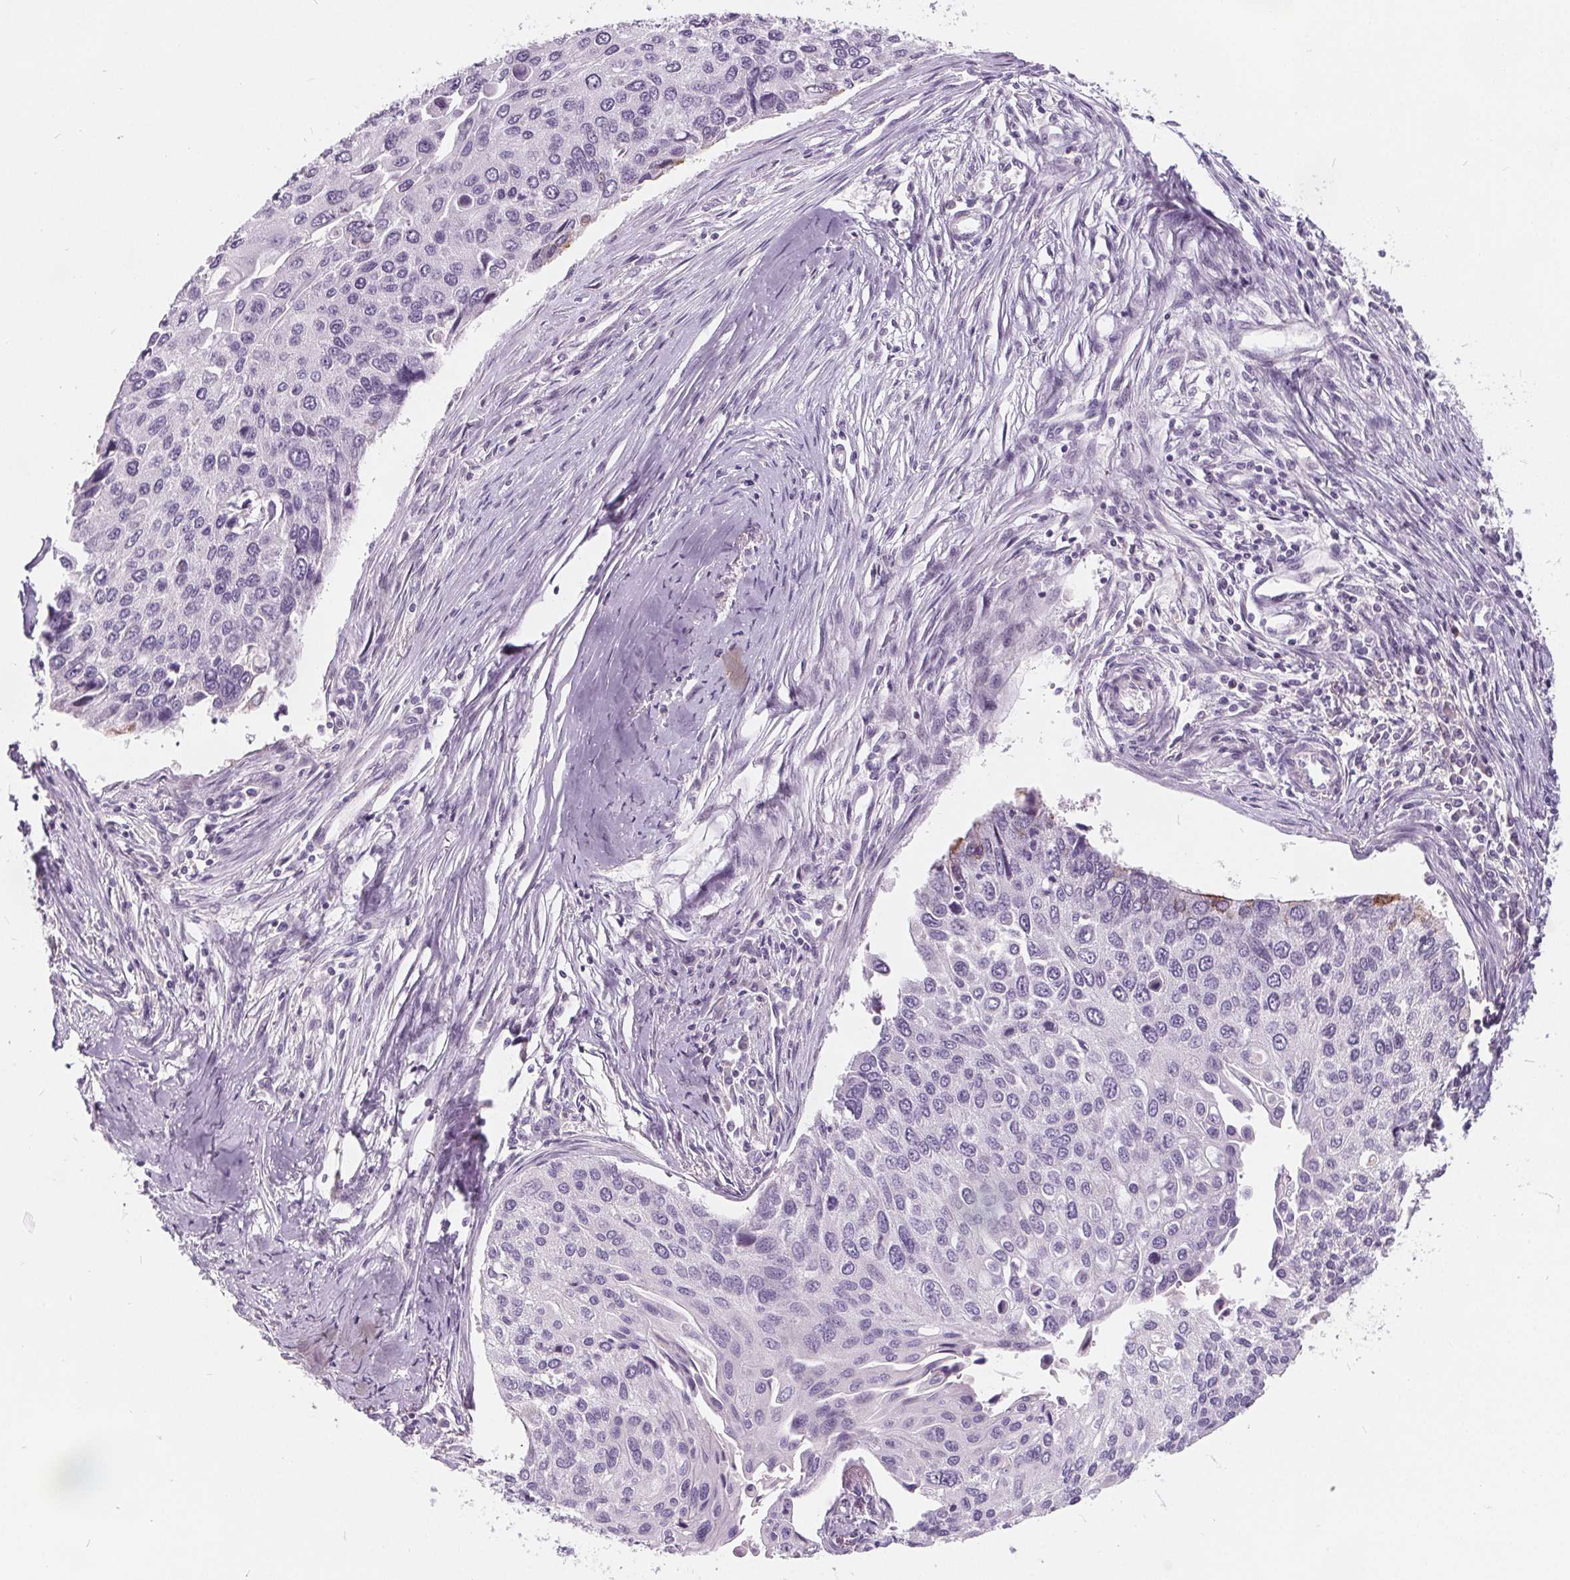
{"staining": {"intensity": "weak", "quantity": "<25%", "location": "cytoplasmic/membranous"}, "tissue": "lung cancer", "cell_type": "Tumor cells", "image_type": "cancer", "snomed": [{"axis": "morphology", "description": "Squamous cell carcinoma, NOS"}, {"axis": "morphology", "description": "Squamous cell carcinoma, metastatic, NOS"}, {"axis": "topography", "description": "Lung"}], "caption": "Immunohistochemical staining of human lung metastatic squamous cell carcinoma reveals no significant positivity in tumor cells.", "gene": "HAAO", "patient": {"sex": "male", "age": 63}}